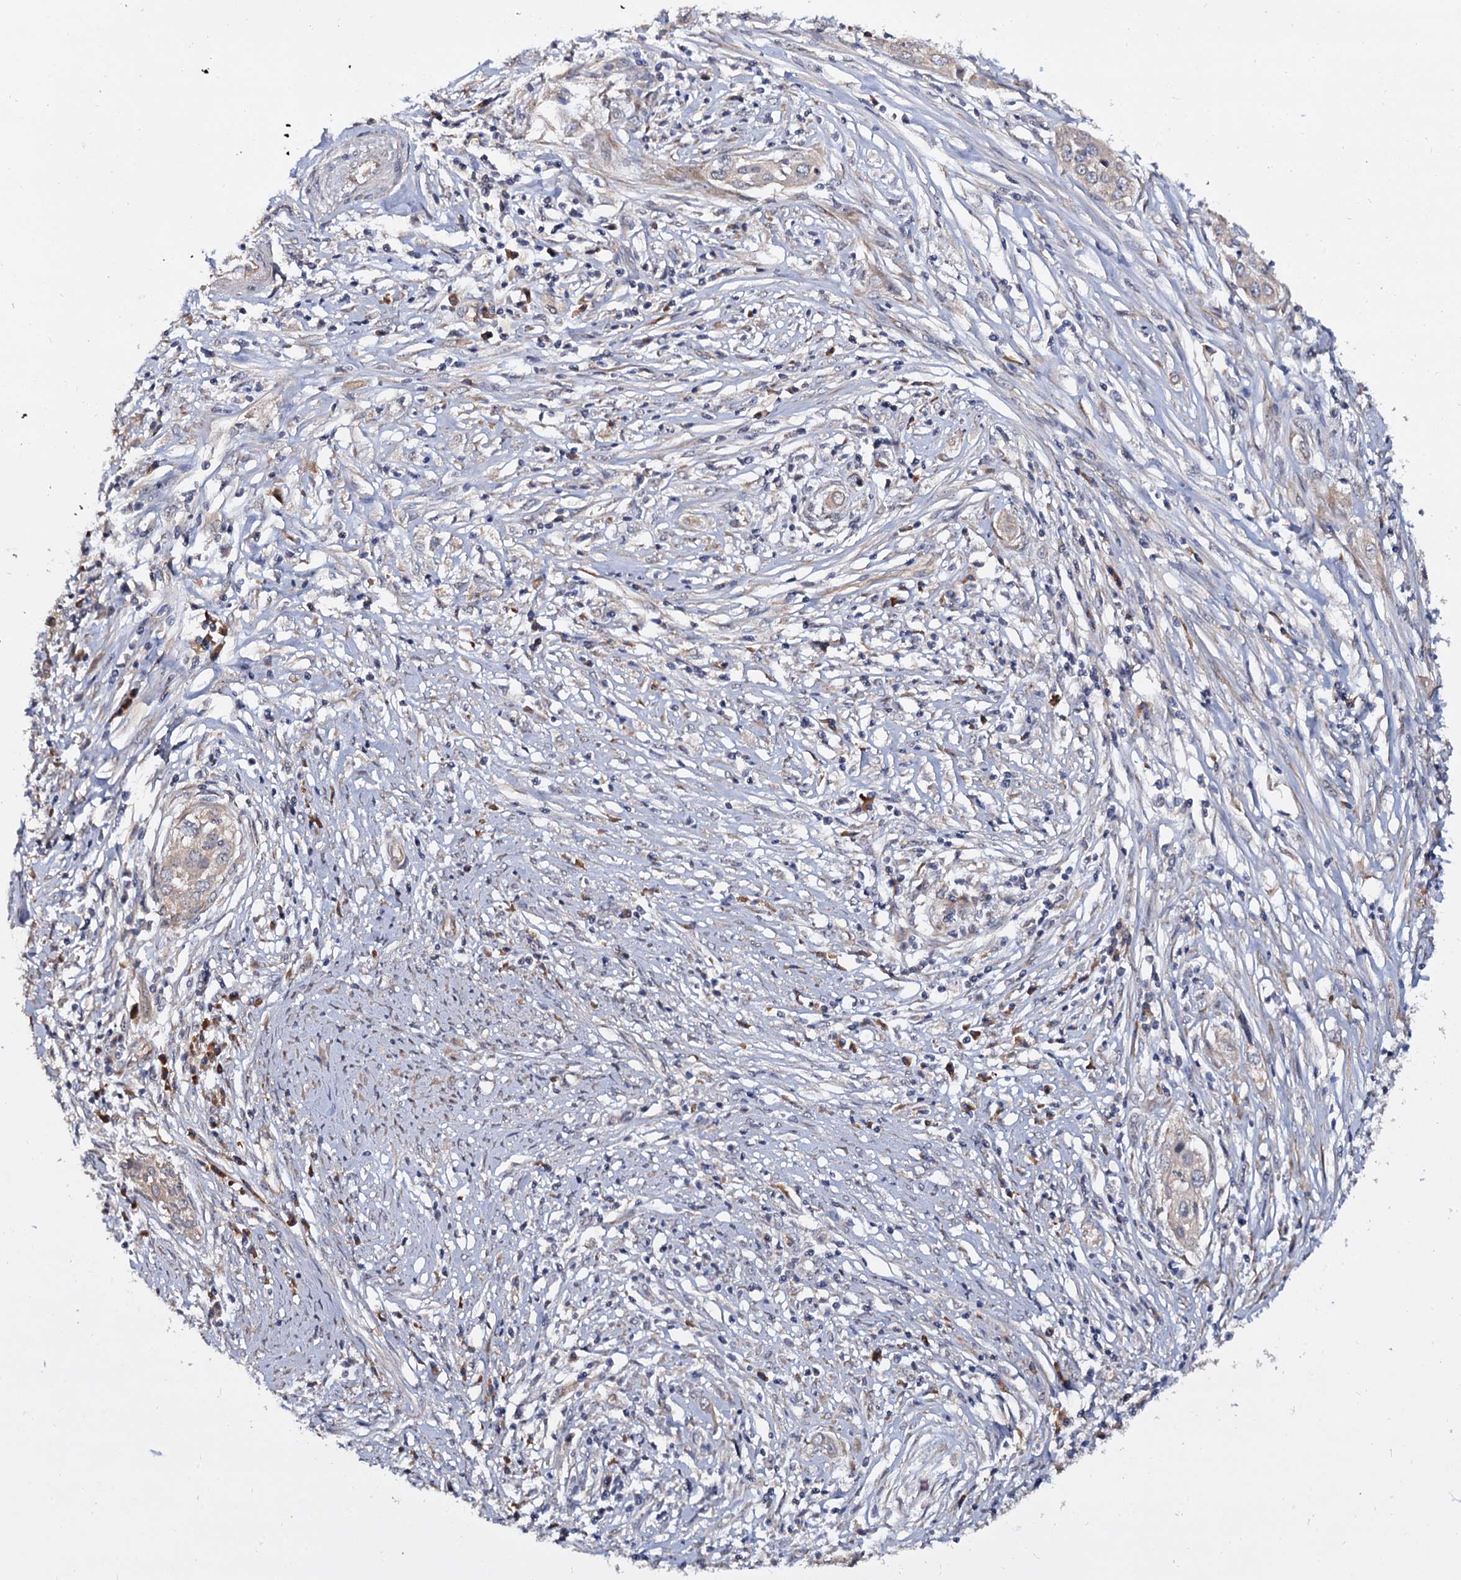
{"staining": {"intensity": "negative", "quantity": "none", "location": "none"}, "tissue": "cervical cancer", "cell_type": "Tumor cells", "image_type": "cancer", "snomed": [{"axis": "morphology", "description": "Squamous cell carcinoma, NOS"}, {"axis": "topography", "description": "Cervix"}], "caption": "Tumor cells are negative for brown protein staining in cervical squamous cell carcinoma.", "gene": "WWC3", "patient": {"sex": "female", "age": 34}}